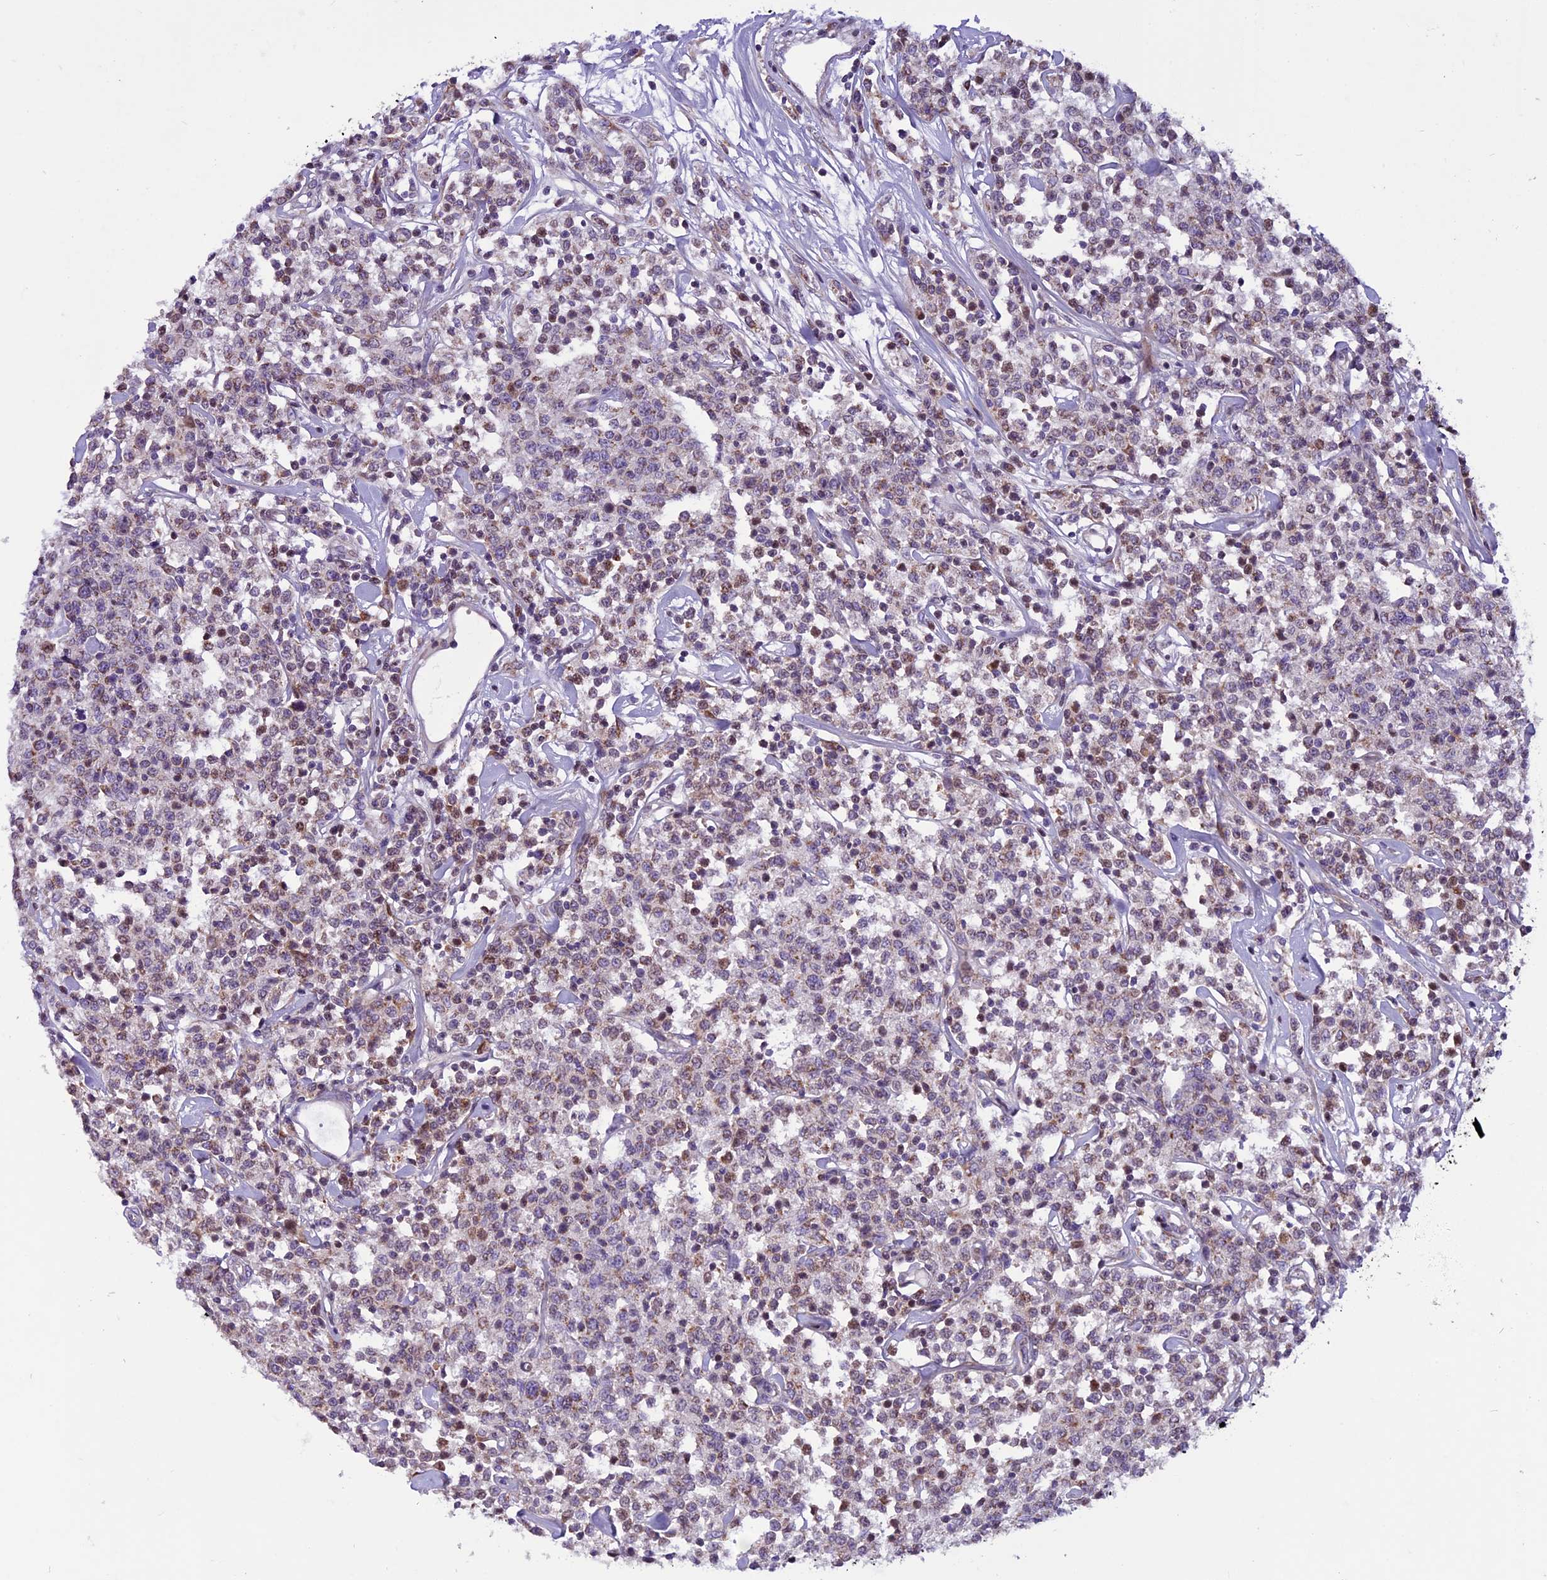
{"staining": {"intensity": "weak", "quantity": "<25%", "location": "cytoplasmic/membranous"}, "tissue": "lymphoma", "cell_type": "Tumor cells", "image_type": "cancer", "snomed": [{"axis": "morphology", "description": "Malignant lymphoma, non-Hodgkin's type, Low grade"}, {"axis": "topography", "description": "Small intestine"}], "caption": "An immunohistochemistry image of low-grade malignant lymphoma, non-Hodgkin's type is shown. There is no staining in tumor cells of low-grade malignant lymphoma, non-Hodgkin's type.", "gene": "MIEF2", "patient": {"sex": "female", "age": 59}}